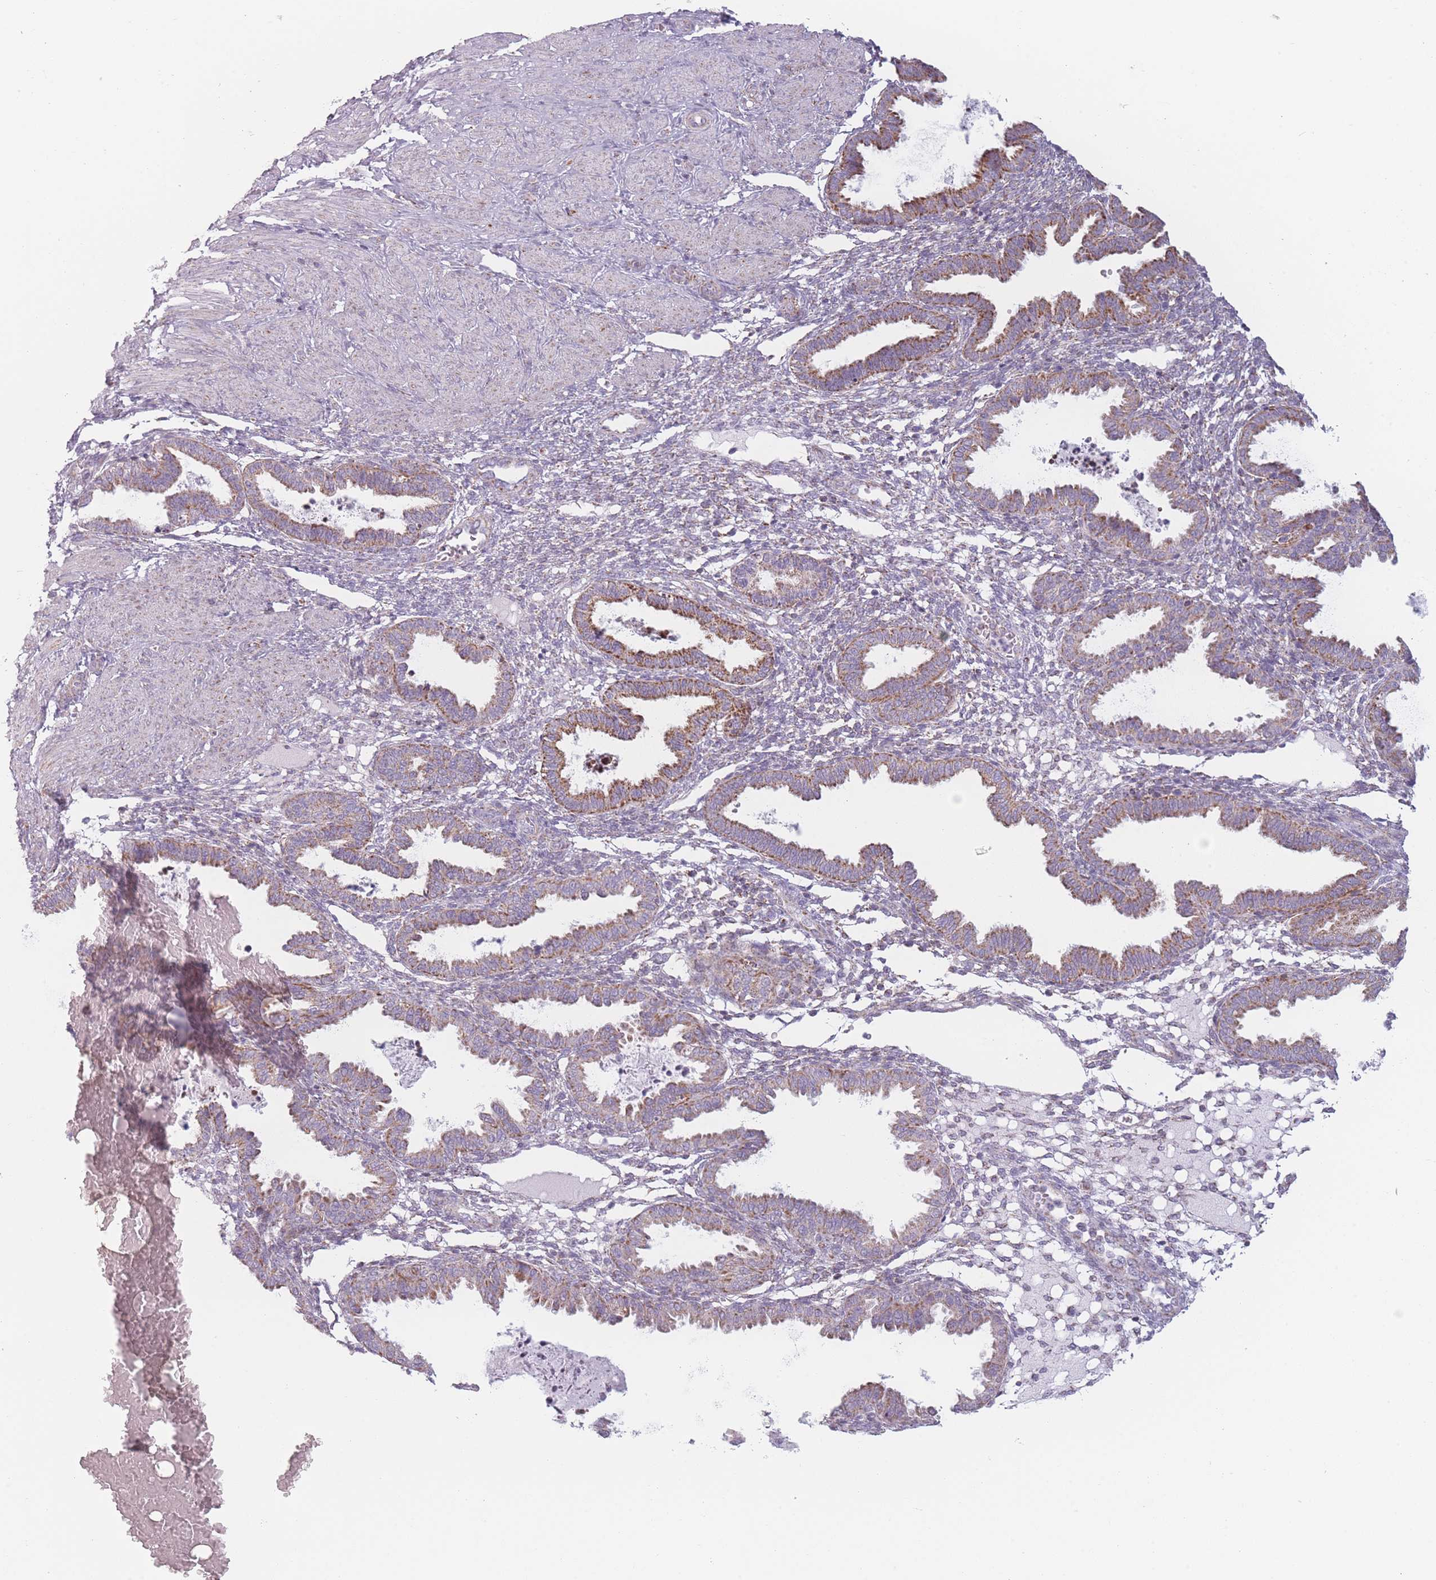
{"staining": {"intensity": "negative", "quantity": "none", "location": "none"}, "tissue": "endometrium", "cell_type": "Cells in endometrial stroma", "image_type": "normal", "snomed": [{"axis": "morphology", "description": "Normal tissue, NOS"}, {"axis": "topography", "description": "Endometrium"}], "caption": "This is a micrograph of immunohistochemistry (IHC) staining of benign endometrium, which shows no expression in cells in endometrial stroma.", "gene": "DCHS1", "patient": {"sex": "female", "age": 33}}